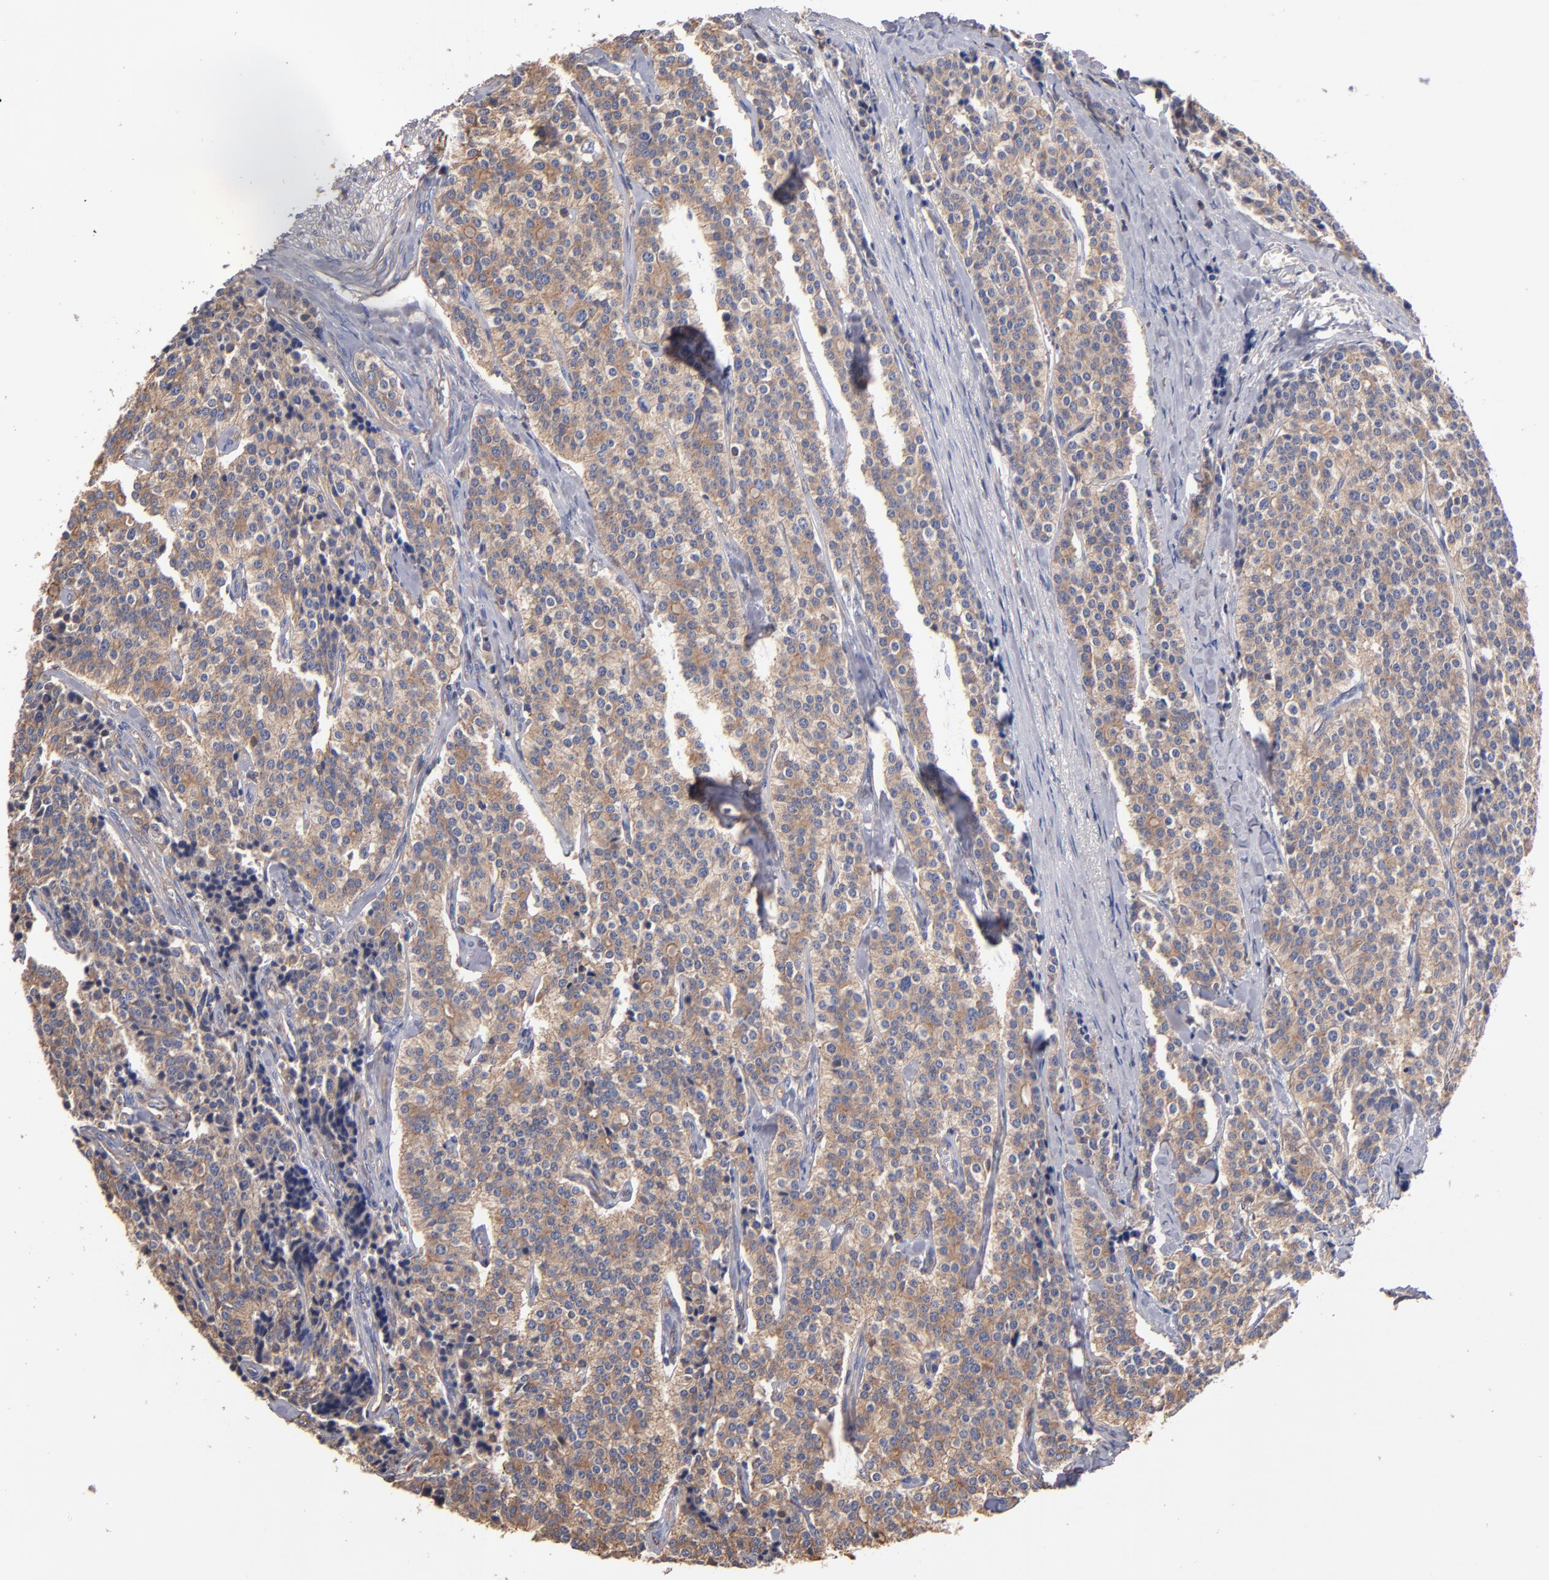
{"staining": {"intensity": "weak", "quantity": ">75%", "location": "cytoplasmic/membranous"}, "tissue": "carcinoid", "cell_type": "Tumor cells", "image_type": "cancer", "snomed": [{"axis": "morphology", "description": "Carcinoid, malignant, NOS"}, {"axis": "topography", "description": "Small intestine"}], "caption": "Human carcinoid stained with a protein marker exhibits weak staining in tumor cells.", "gene": "ESYT2", "patient": {"sex": "male", "age": 63}}